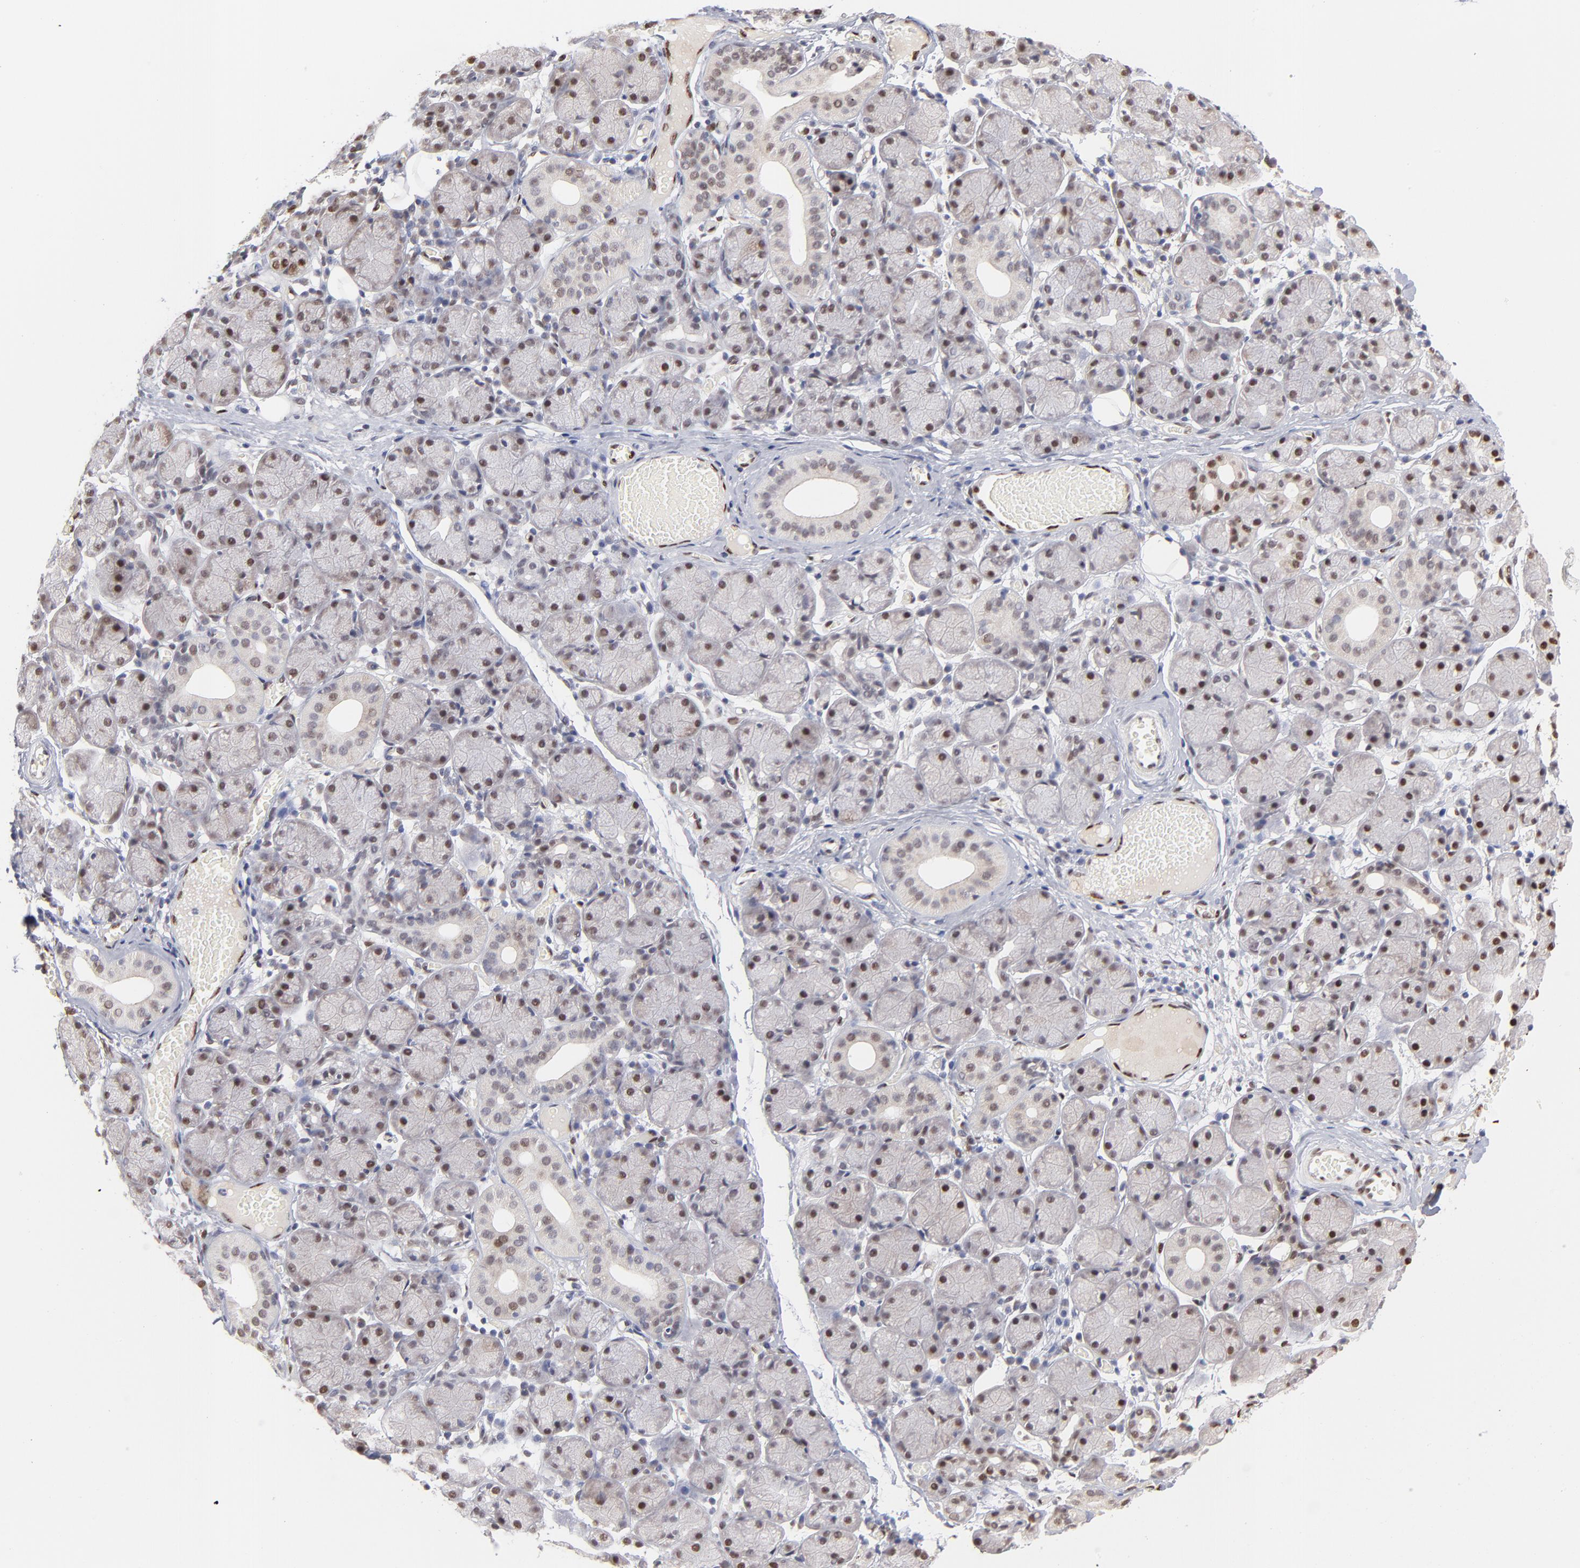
{"staining": {"intensity": "moderate", "quantity": "25%-75%", "location": "nuclear"}, "tissue": "salivary gland", "cell_type": "Glandular cells", "image_type": "normal", "snomed": [{"axis": "morphology", "description": "Normal tissue, NOS"}, {"axis": "topography", "description": "Salivary gland"}], "caption": "Immunohistochemical staining of normal human salivary gland reveals medium levels of moderate nuclear expression in about 25%-75% of glandular cells.", "gene": "STAT3", "patient": {"sex": "female", "age": 24}}